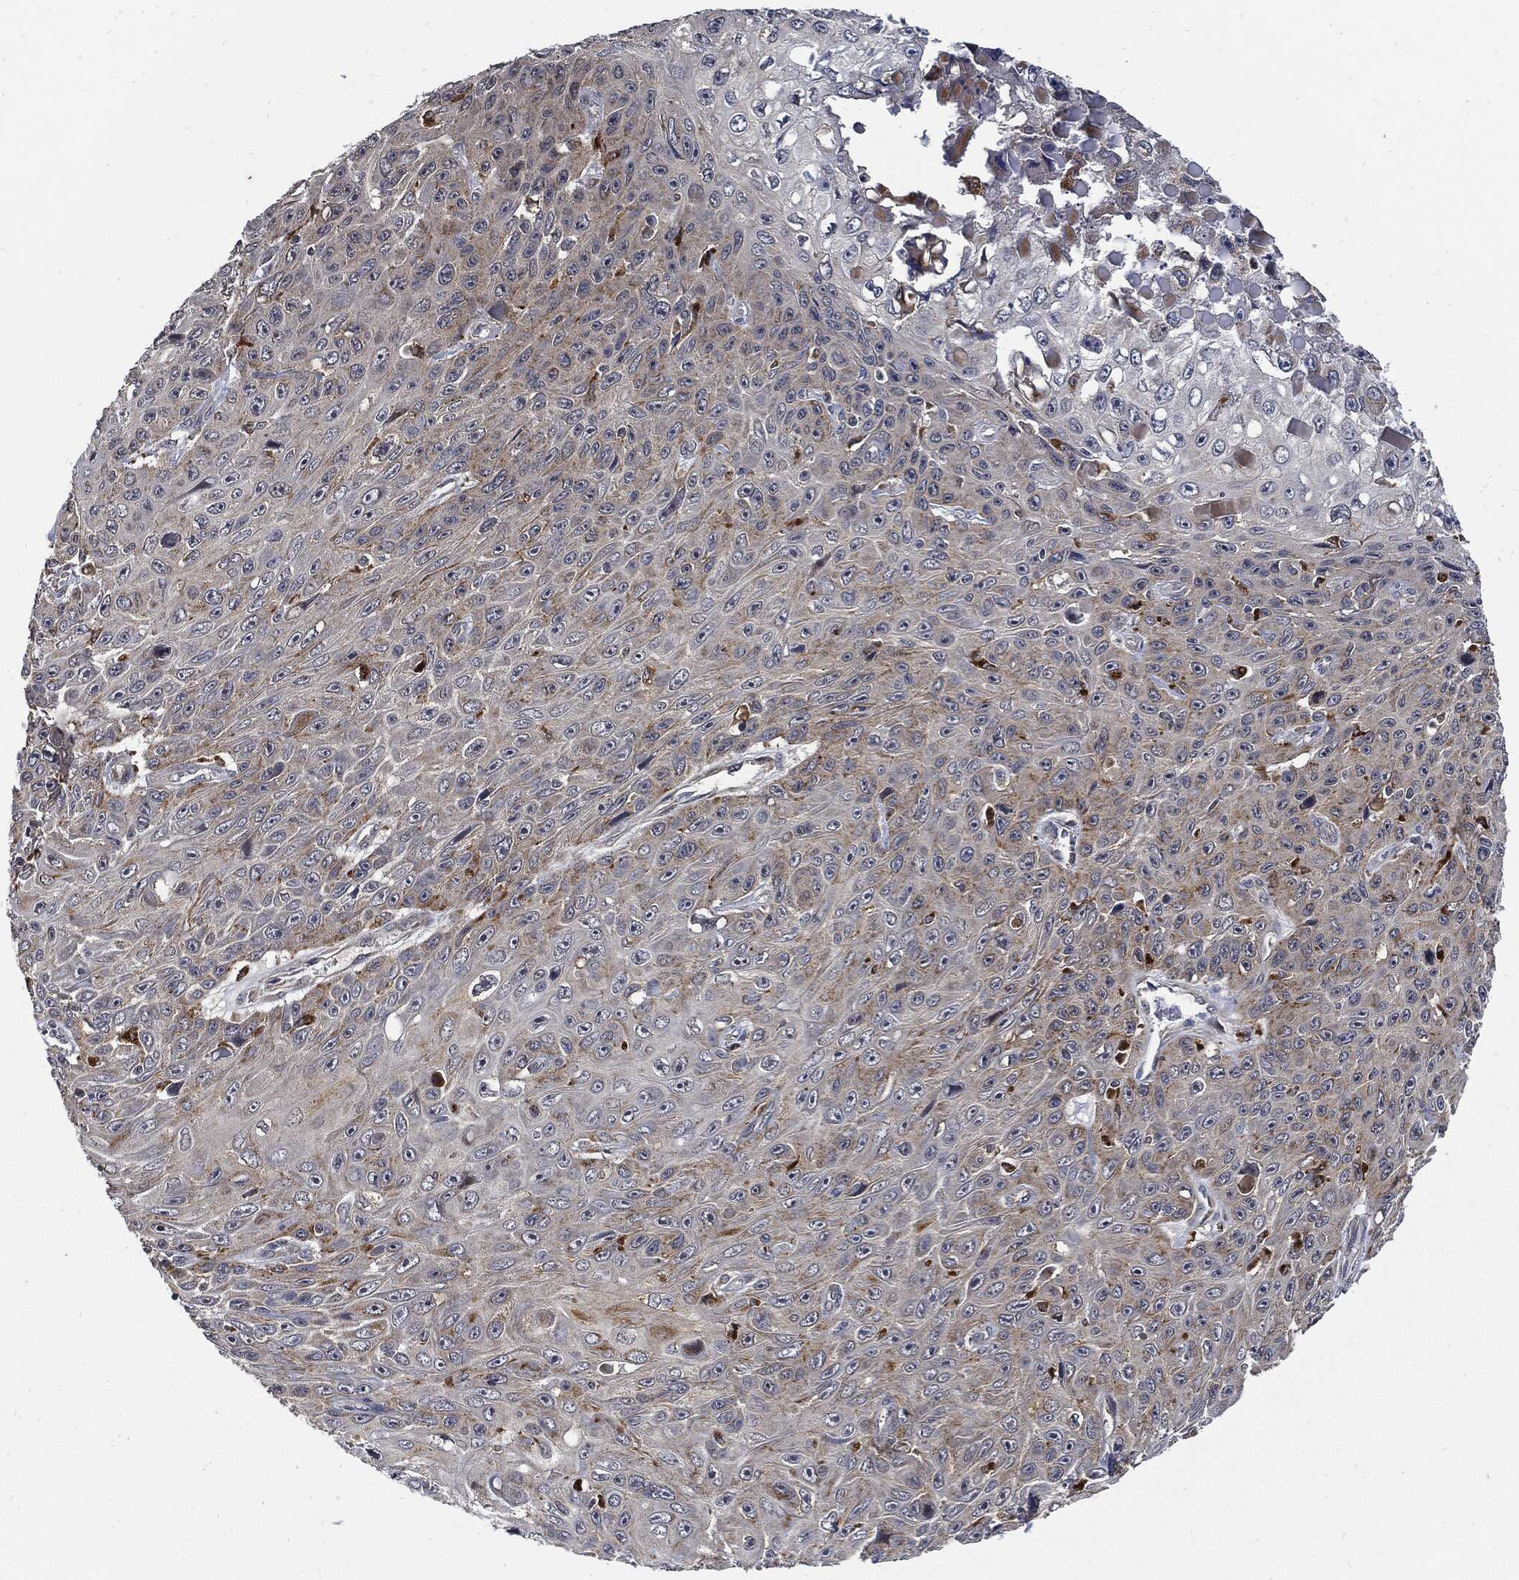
{"staining": {"intensity": "negative", "quantity": "none", "location": "none"}, "tissue": "skin cancer", "cell_type": "Tumor cells", "image_type": "cancer", "snomed": [{"axis": "morphology", "description": "Squamous cell carcinoma, NOS"}, {"axis": "topography", "description": "Skin"}], "caption": "High magnification brightfield microscopy of skin cancer stained with DAB (3,3'-diaminobenzidine) (brown) and counterstained with hematoxylin (blue): tumor cells show no significant expression.", "gene": "SLC31A2", "patient": {"sex": "male", "age": 82}}